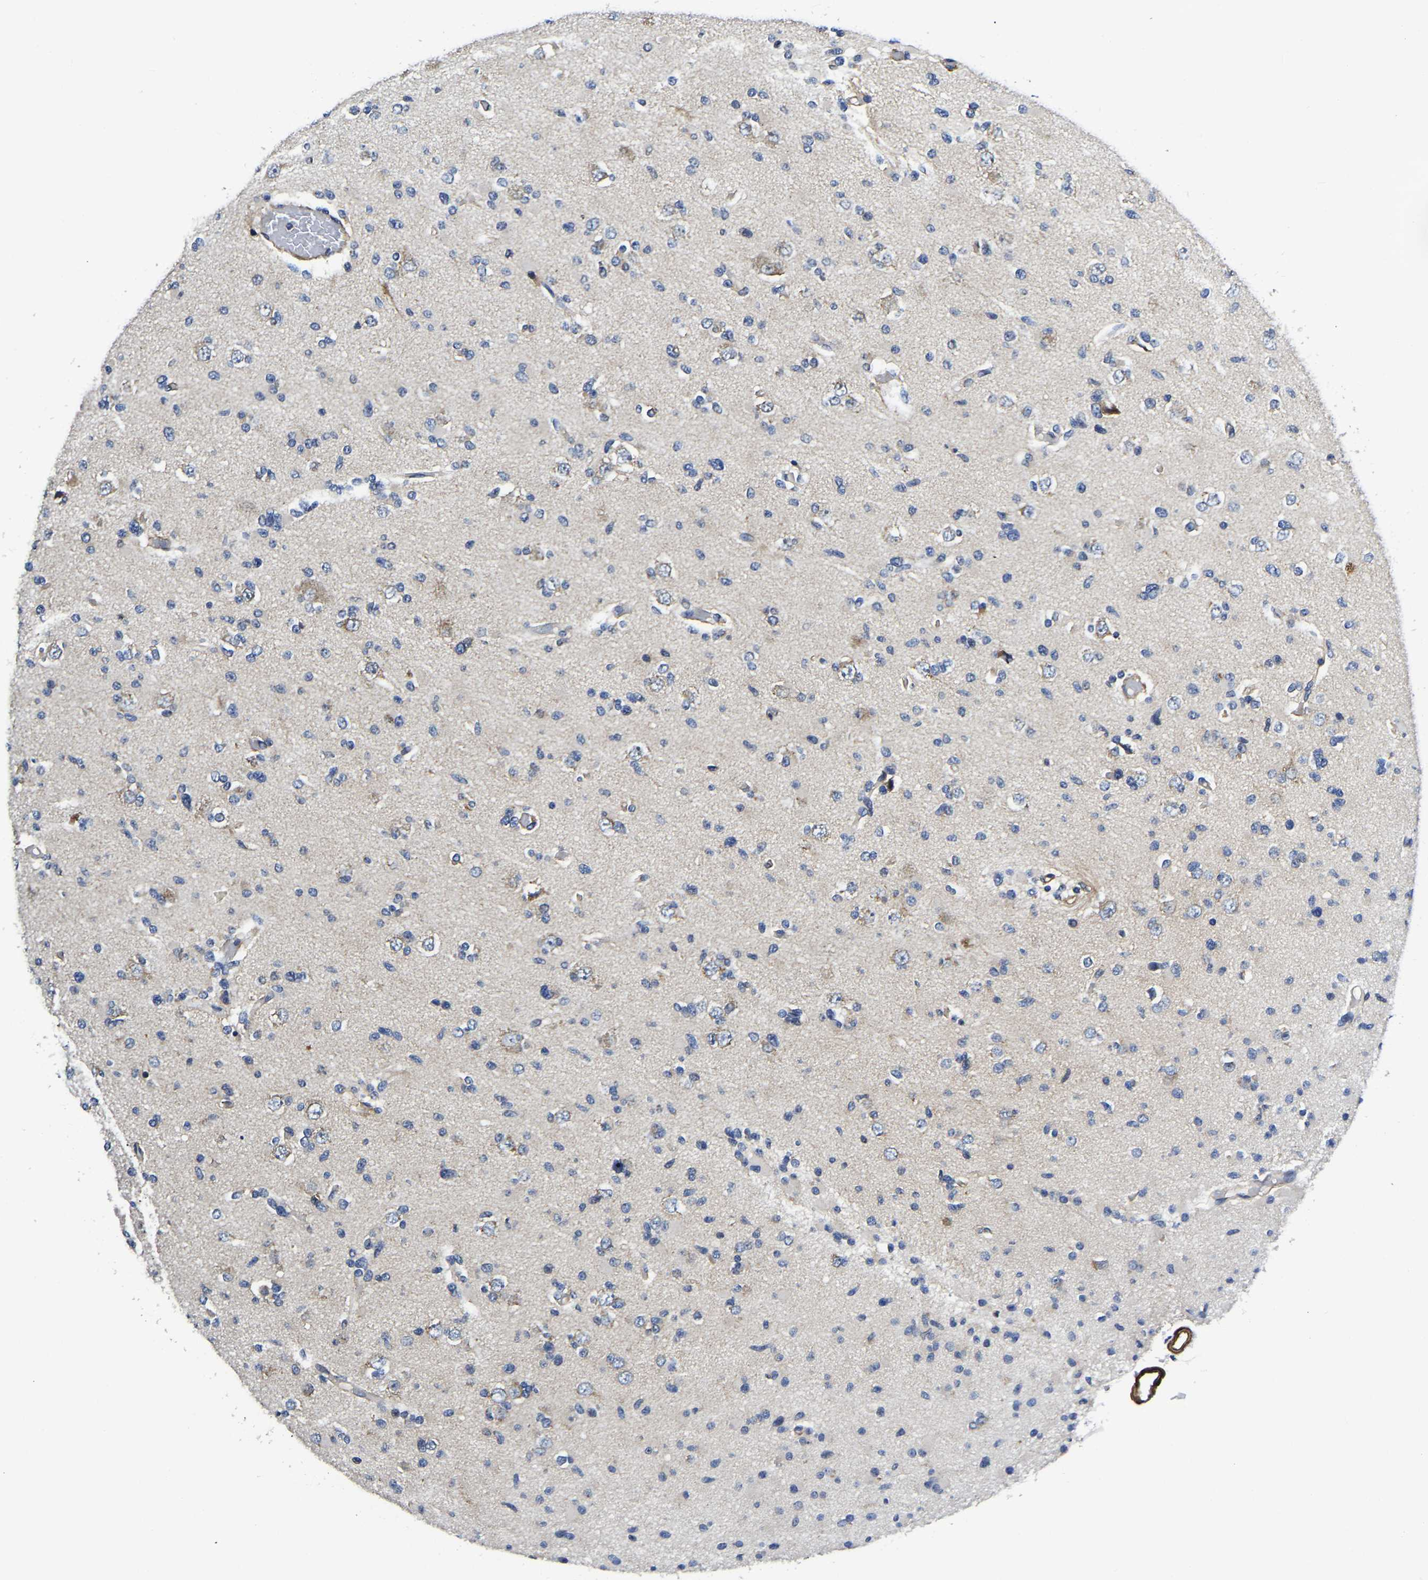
{"staining": {"intensity": "negative", "quantity": "none", "location": "none"}, "tissue": "glioma", "cell_type": "Tumor cells", "image_type": "cancer", "snomed": [{"axis": "morphology", "description": "Glioma, malignant, Low grade"}, {"axis": "topography", "description": "Brain"}], "caption": "DAB (3,3'-diaminobenzidine) immunohistochemical staining of low-grade glioma (malignant) shows no significant positivity in tumor cells.", "gene": "KCTD17", "patient": {"sex": "female", "age": 22}}